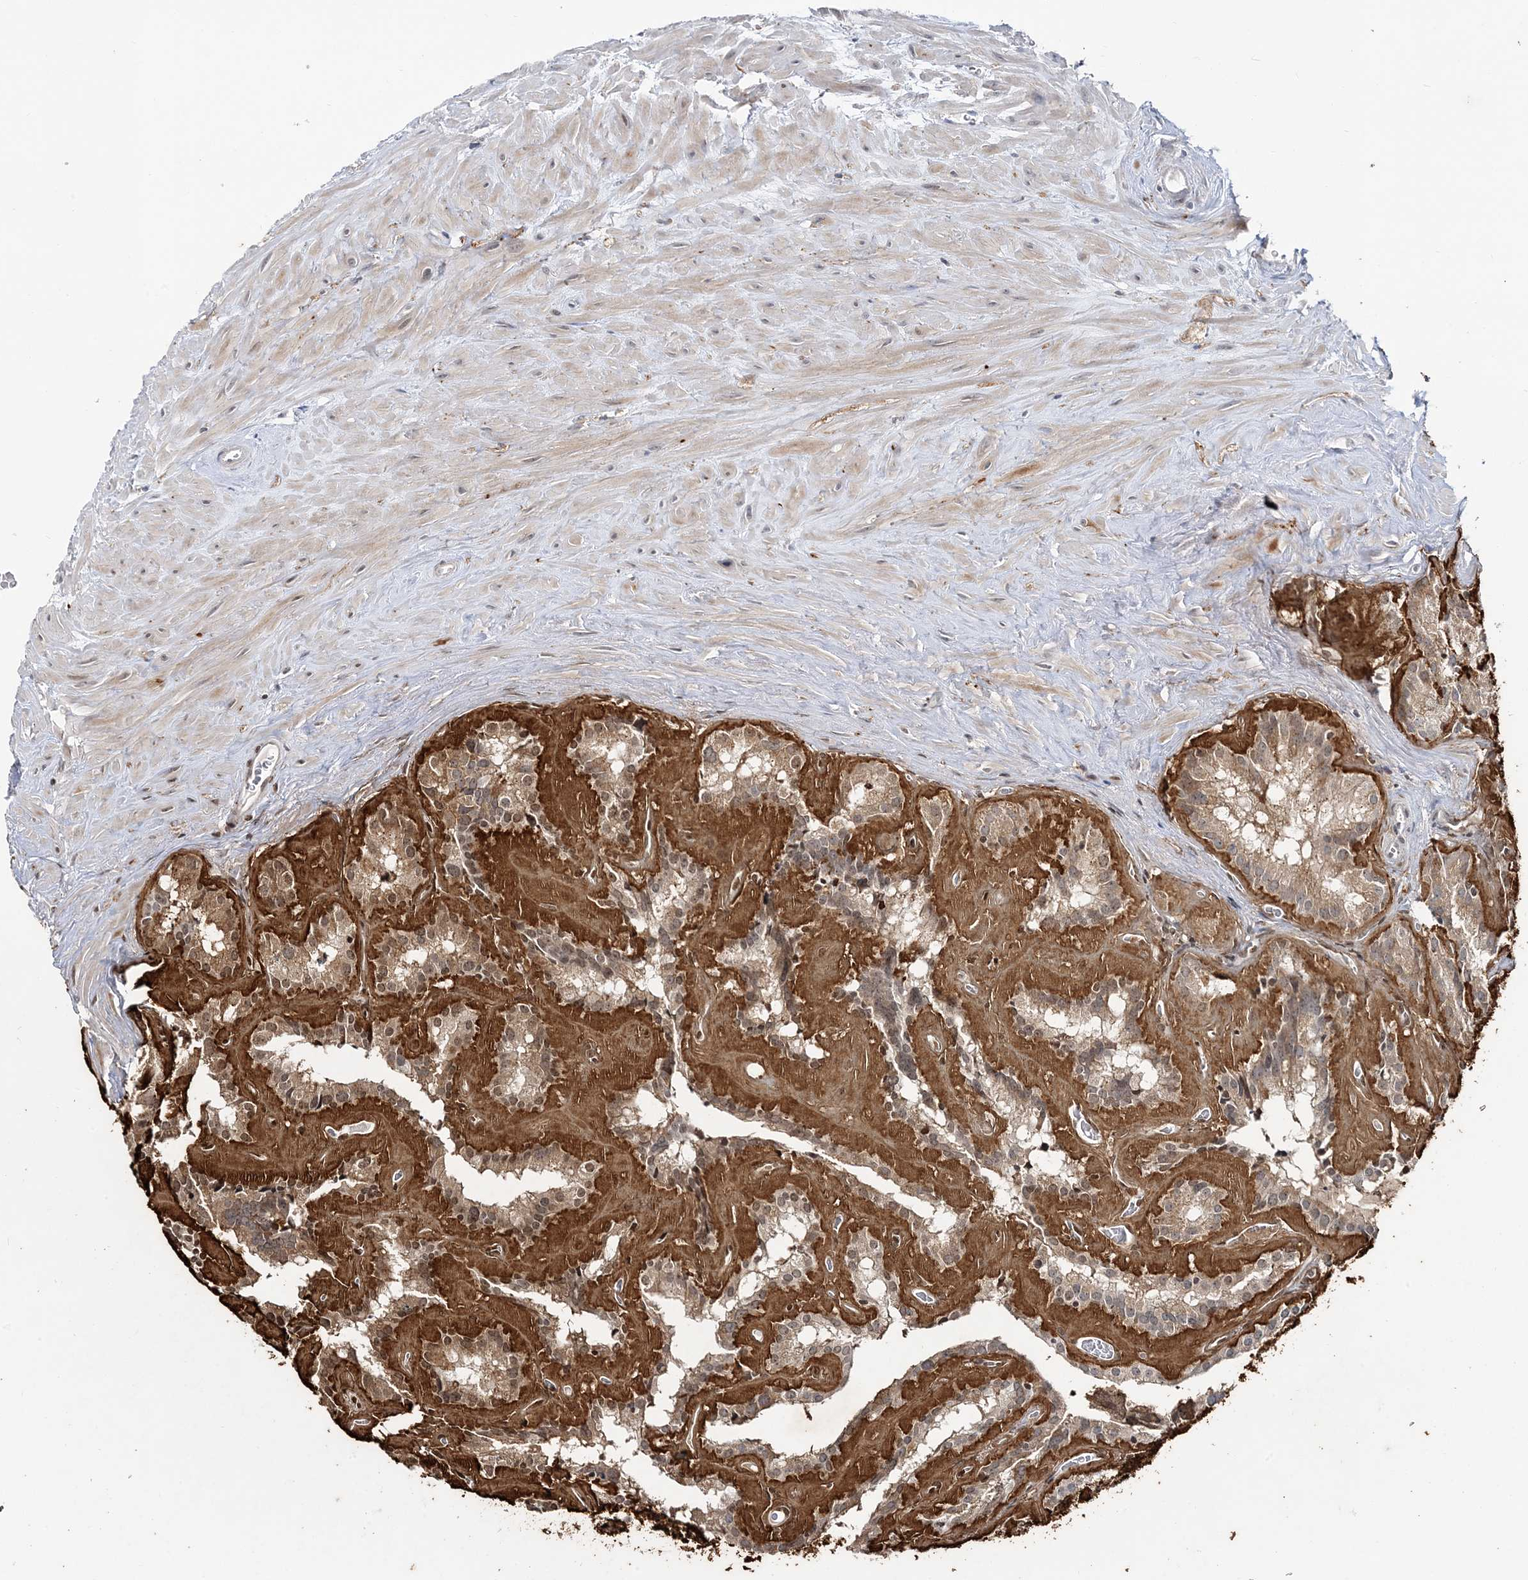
{"staining": {"intensity": "moderate", "quantity": ">75%", "location": "cytoplasmic/membranous,nuclear"}, "tissue": "seminal vesicle", "cell_type": "Glandular cells", "image_type": "normal", "snomed": [{"axis": "morphology", "description": "Normal tissue, NOS"}, {"axis": "topography", "description": "Prostate"}, {"axis": "topography", "description": "Seminal veicle"}], "caption": "DAB (3,3'-diaminobenzidine) immunohistochemical staining of unremarkable seminal vesicle shows moderate cytoplasmic/membranous,nuclear protein expression in about >75% of glandular cells. The staining was performed using DAB (3,3'-diaminobenzidine), with brown indicating positive protein expression. Nuclei are stained blue with hematoxylin.", "gene": "LEXM", "patient": {"sex": "male", "age": 59}}